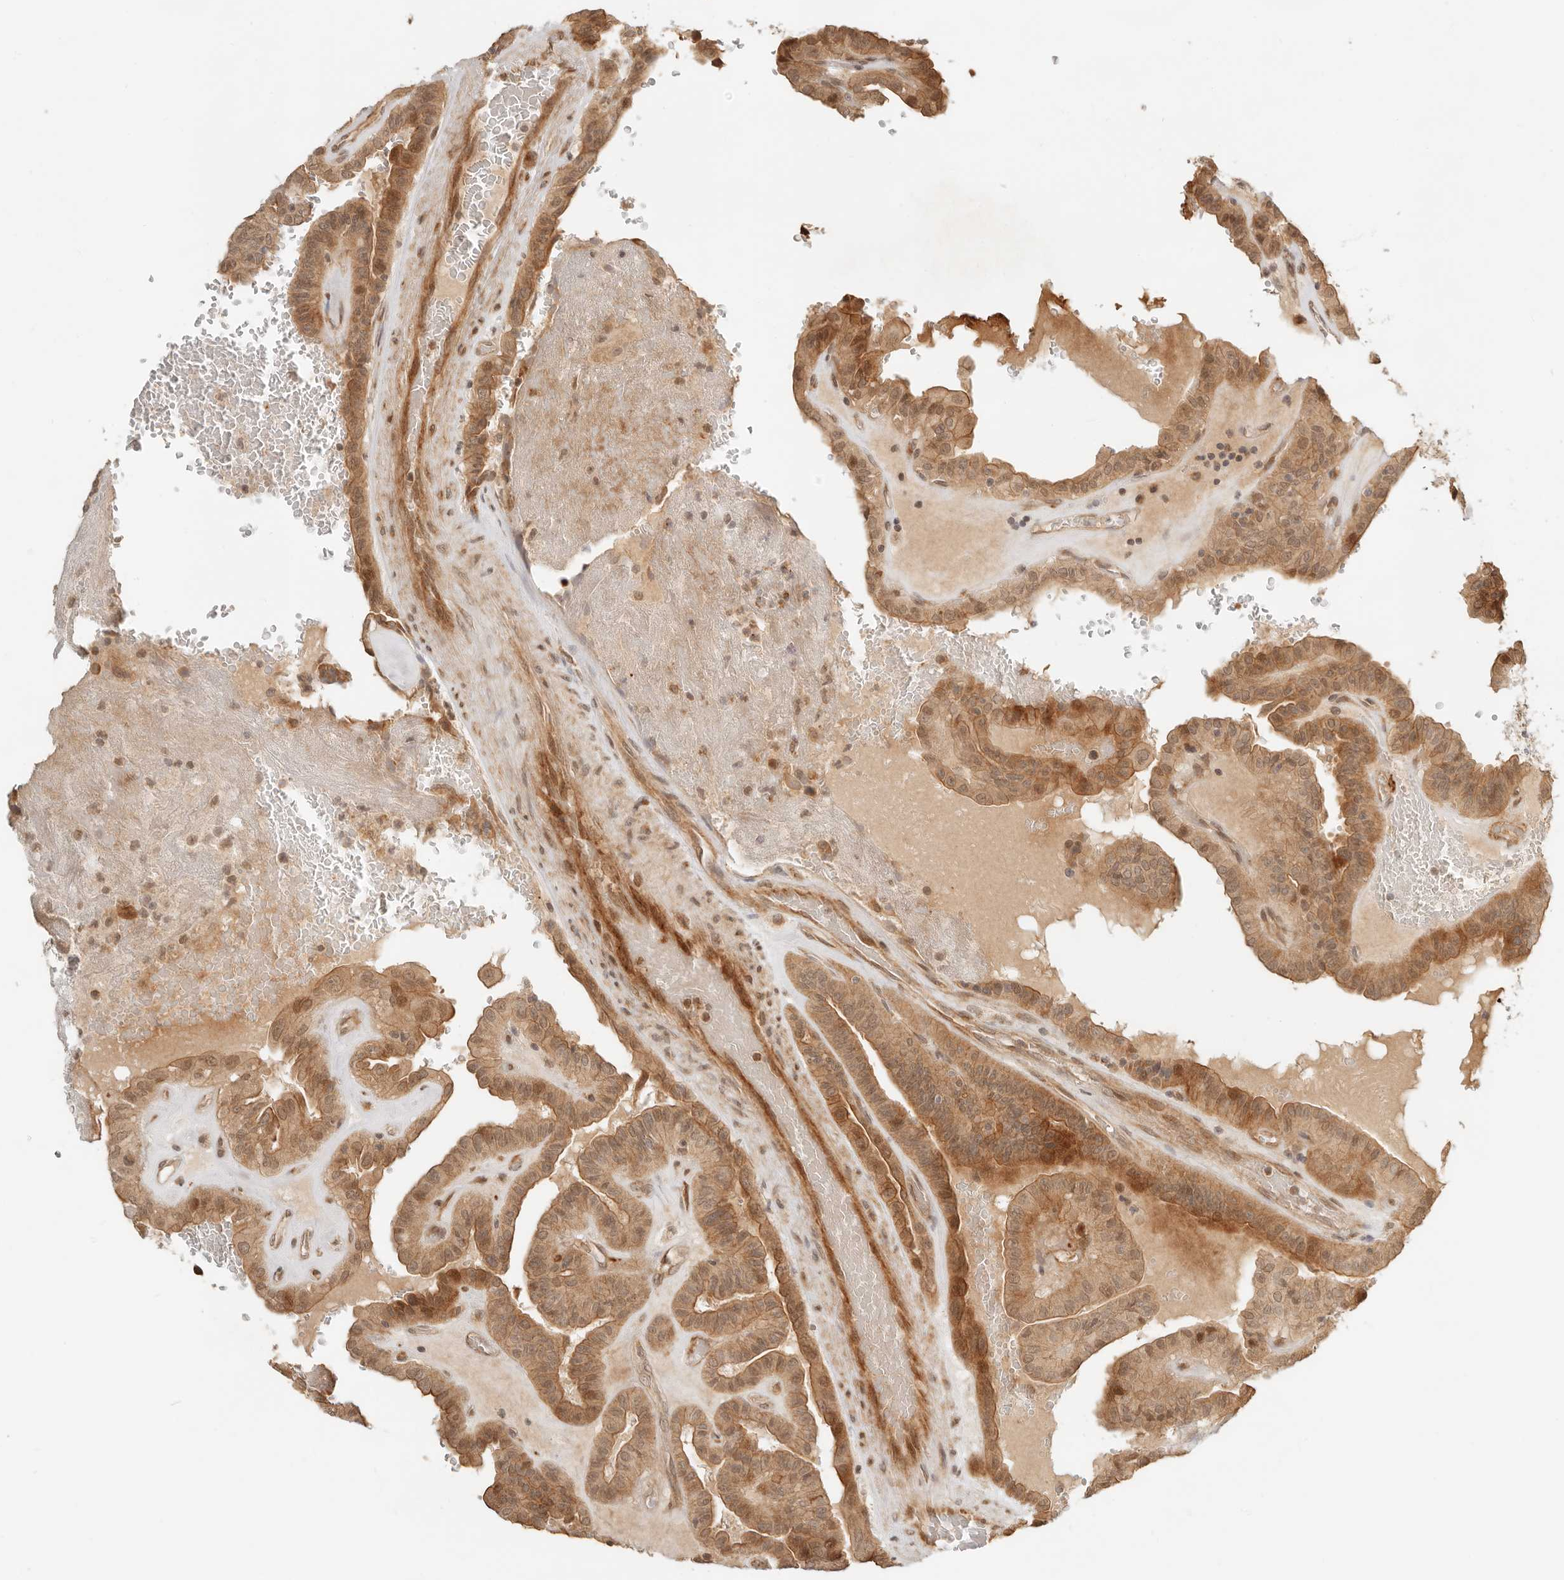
{"staining": {"intensity": "moderate", "quantity": ">75%", "location": "cytoplasmic/membranous,nuclear"}, "tissue": "thyroid cancer", "cell_type": "Tumor cells", "image_type": "cancer", "snomed": [{"axis": "morphology", "description": "Papillary adenocarcinoma, NOS"}, {"axis": "topography", "description": "Thyroid gland"}], "caption": "Protein staining of thyroid cancer (papillary adenocarcinoma) tissue demonstrates moderate cytoplasmic/membranous and nuclear expression in about >75% of tumor cells.", "gene": "BAALC", "patient": {"sex": "male", "age": 77}}